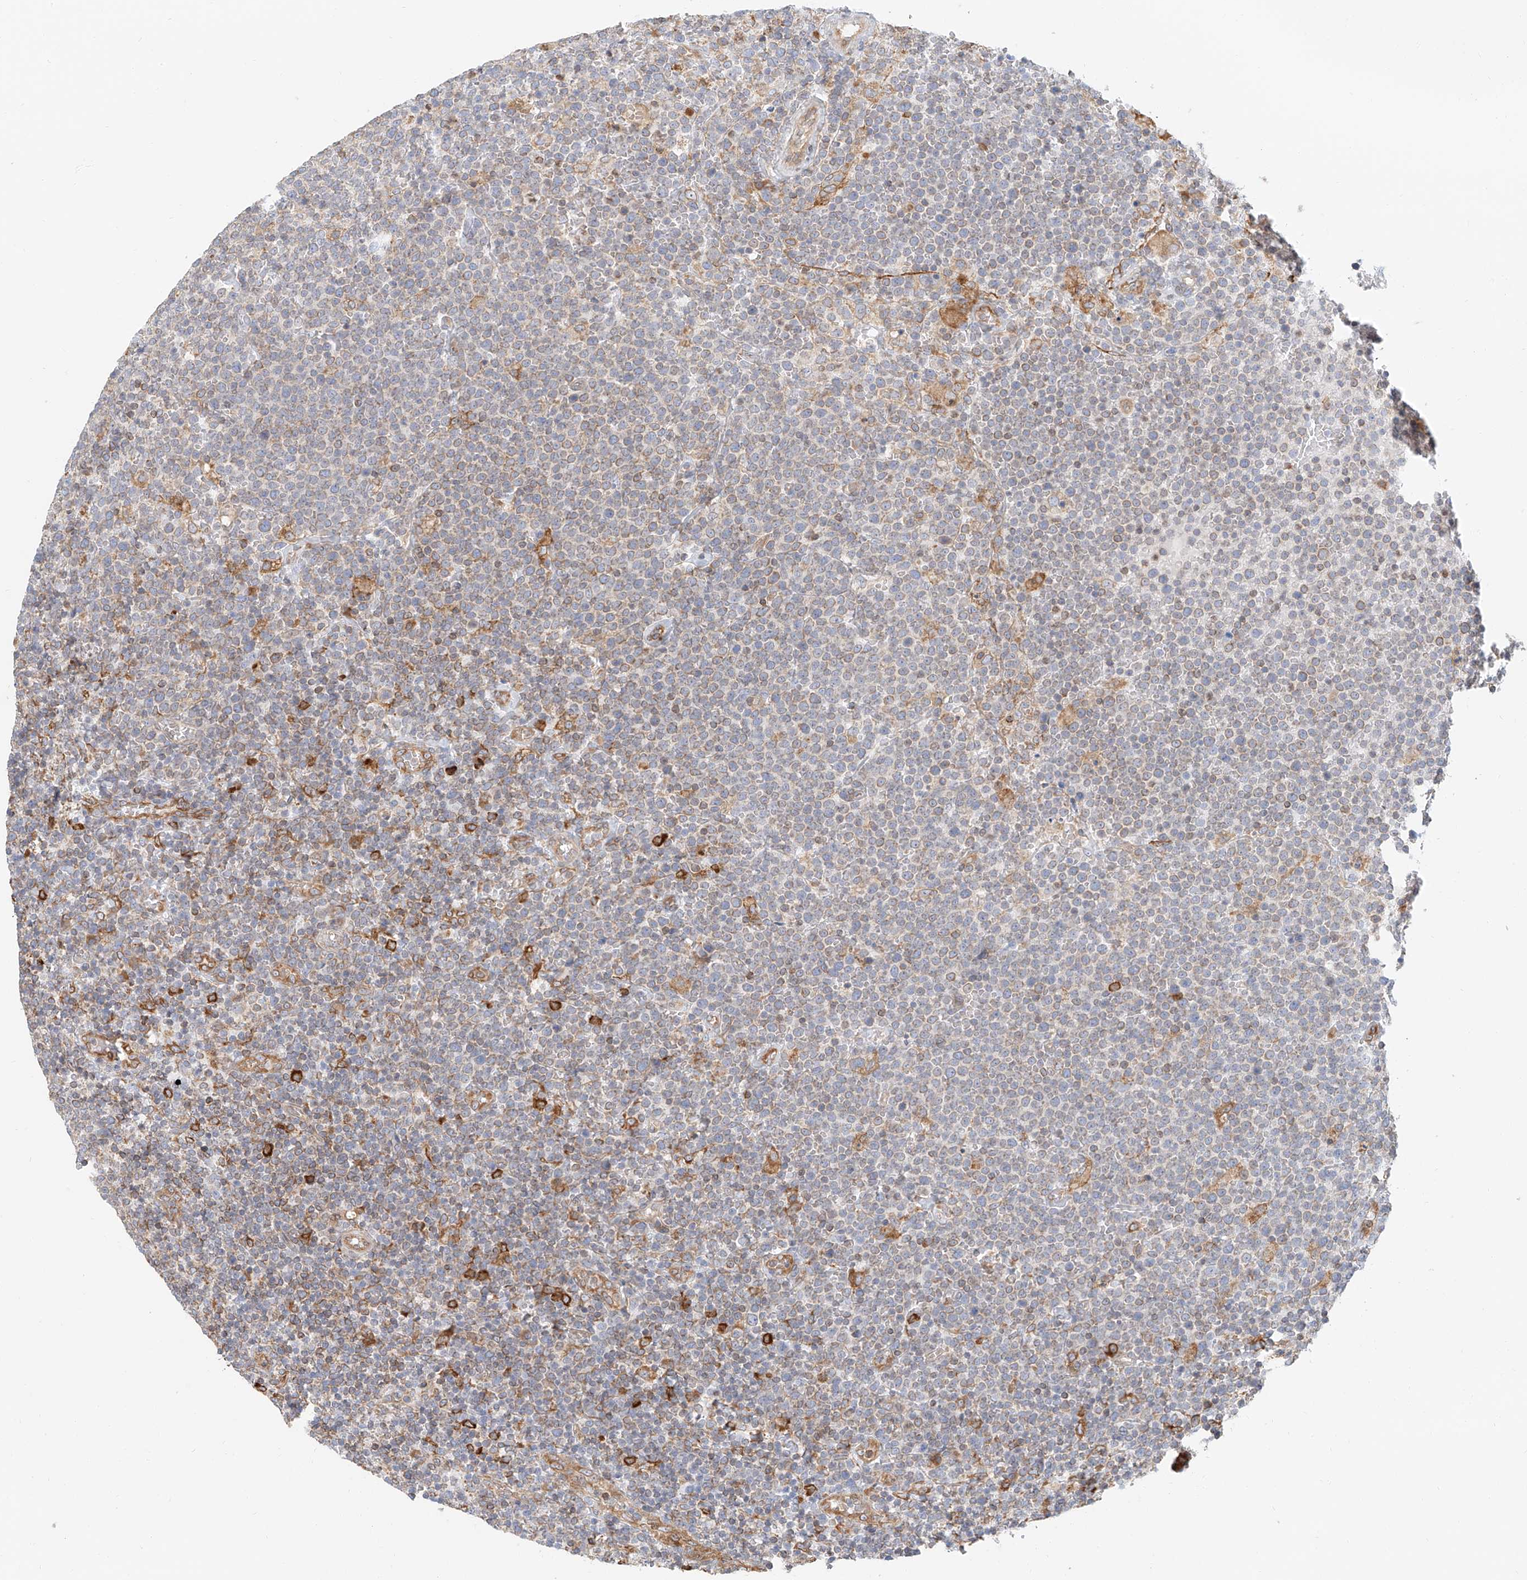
{"staining": {"intensity": "weak", "quantity": "<25%", "location": "cytoplasmic/membranous"}, "tissue": "lymphoma", "cell_type": "Tumor cells", "image_type": "cancer", "snomed": [{"axis": "morphology", "description": "Malignant lymphoma, non-Hodgkin's type, High grade"}, {"axis": "topography", "description": "Lymph node"}], "caption": "An immunohistochemistry image of high-grade malignant lymphoma, non-Hodgkin's type is shown. There is no staining in tumor cells of high-grade malignant lymphoma, non-Hodgkin's type.", "gene": "DHRS7", "patient": {"sex": "male", "age": 61}}